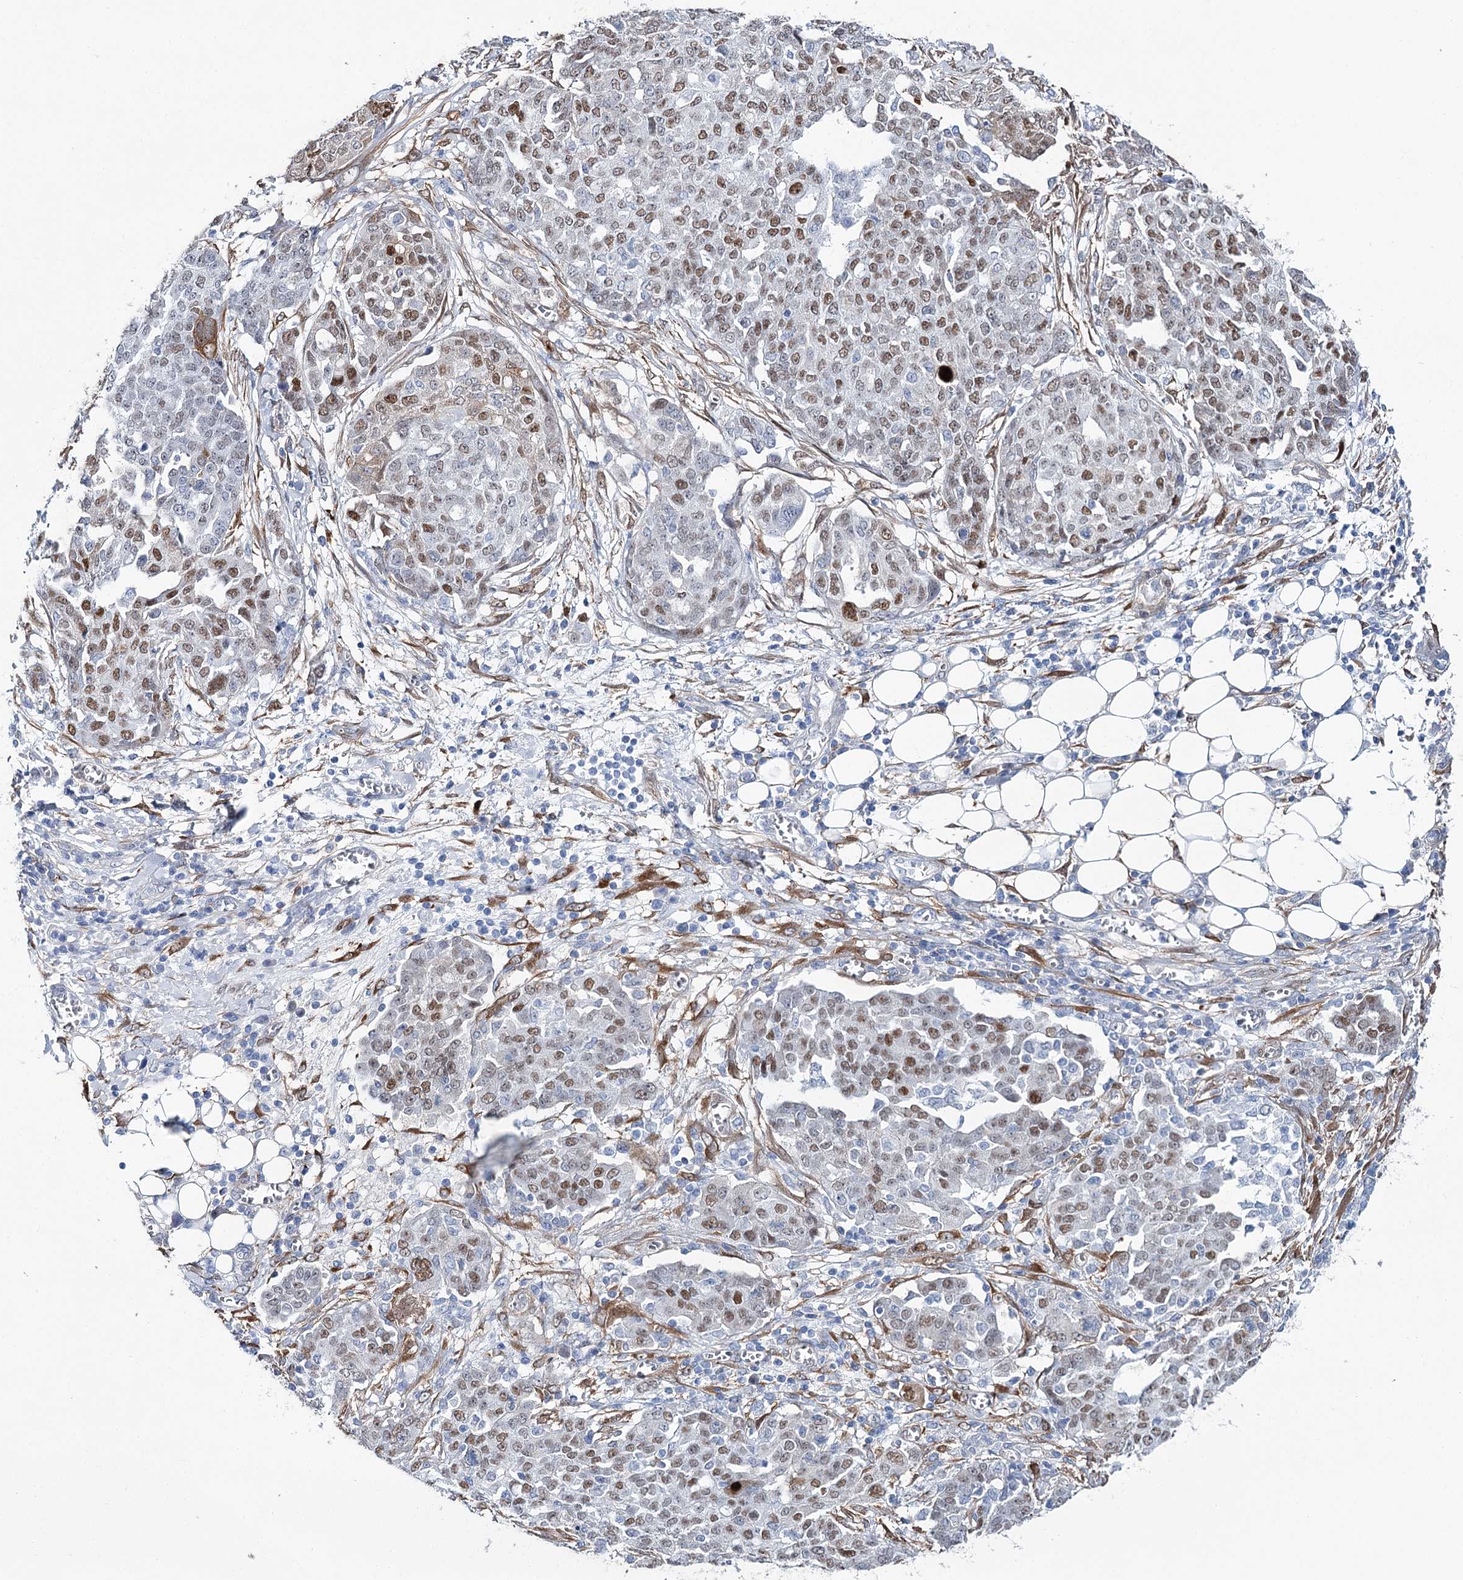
{"staining": {"intensity": "moderate", "quantity": "25%-75%", "location": "nuclear"}, "tissue": "ovarian cancer", "cell_type": "Tumor cells", "image_type": "cancer", "snomed": [{"axis": "morphology", "description": "Cystadenocarcinoma, serous, NOS"}, {"axis": "topography", "description": "Soft tissue"}, {"axis": "topography", "description": "Ovary"}], "caption": "Protein staining of ovarian serous cystadenocarcinoma tissue shows moderate nuclear expression in about 25%-75% of tumor cells.", "gene": "UGDH", "patient": {"sex": "female", "age": 57}}